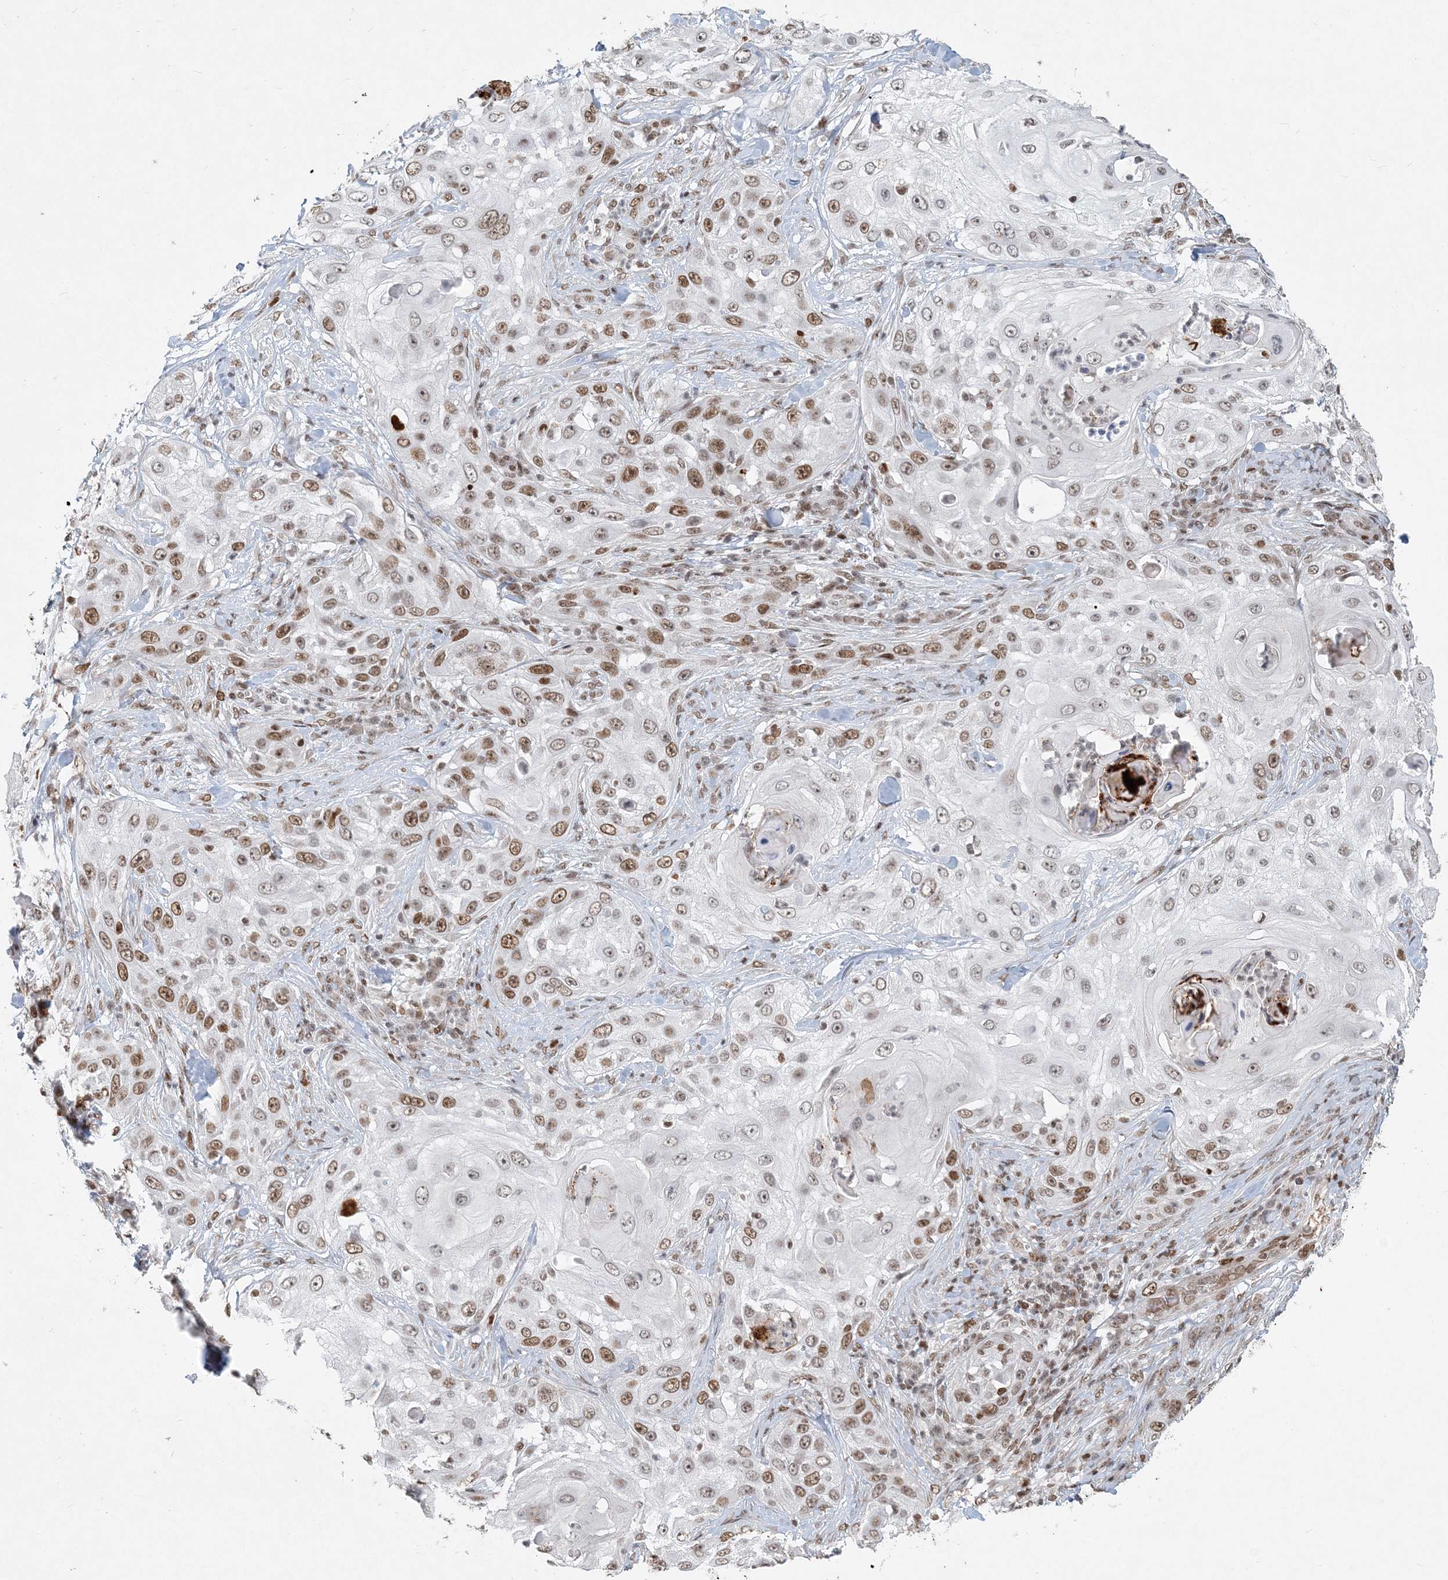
{"staining": {"intensity": "moderate", "quantity": ">75%", "location": "nuclear"}, "tissue": "skin cancer", "cell_type": "Tumor cells", "image_type": "cancer", "snomed": [{"axis": "morphology", "description": "Squamous cell carcinoma, NOS"}, {"axis": "topography", "description": "Skin"}], "caption": "Brown immunohistochemical staining in human squamous cell carcinoma (skin) reveals moderate nuclear positivity in about >75% of tumor cells.", "gene": "BAZ1B", "patient": {"sex": "female", "age": 44}}